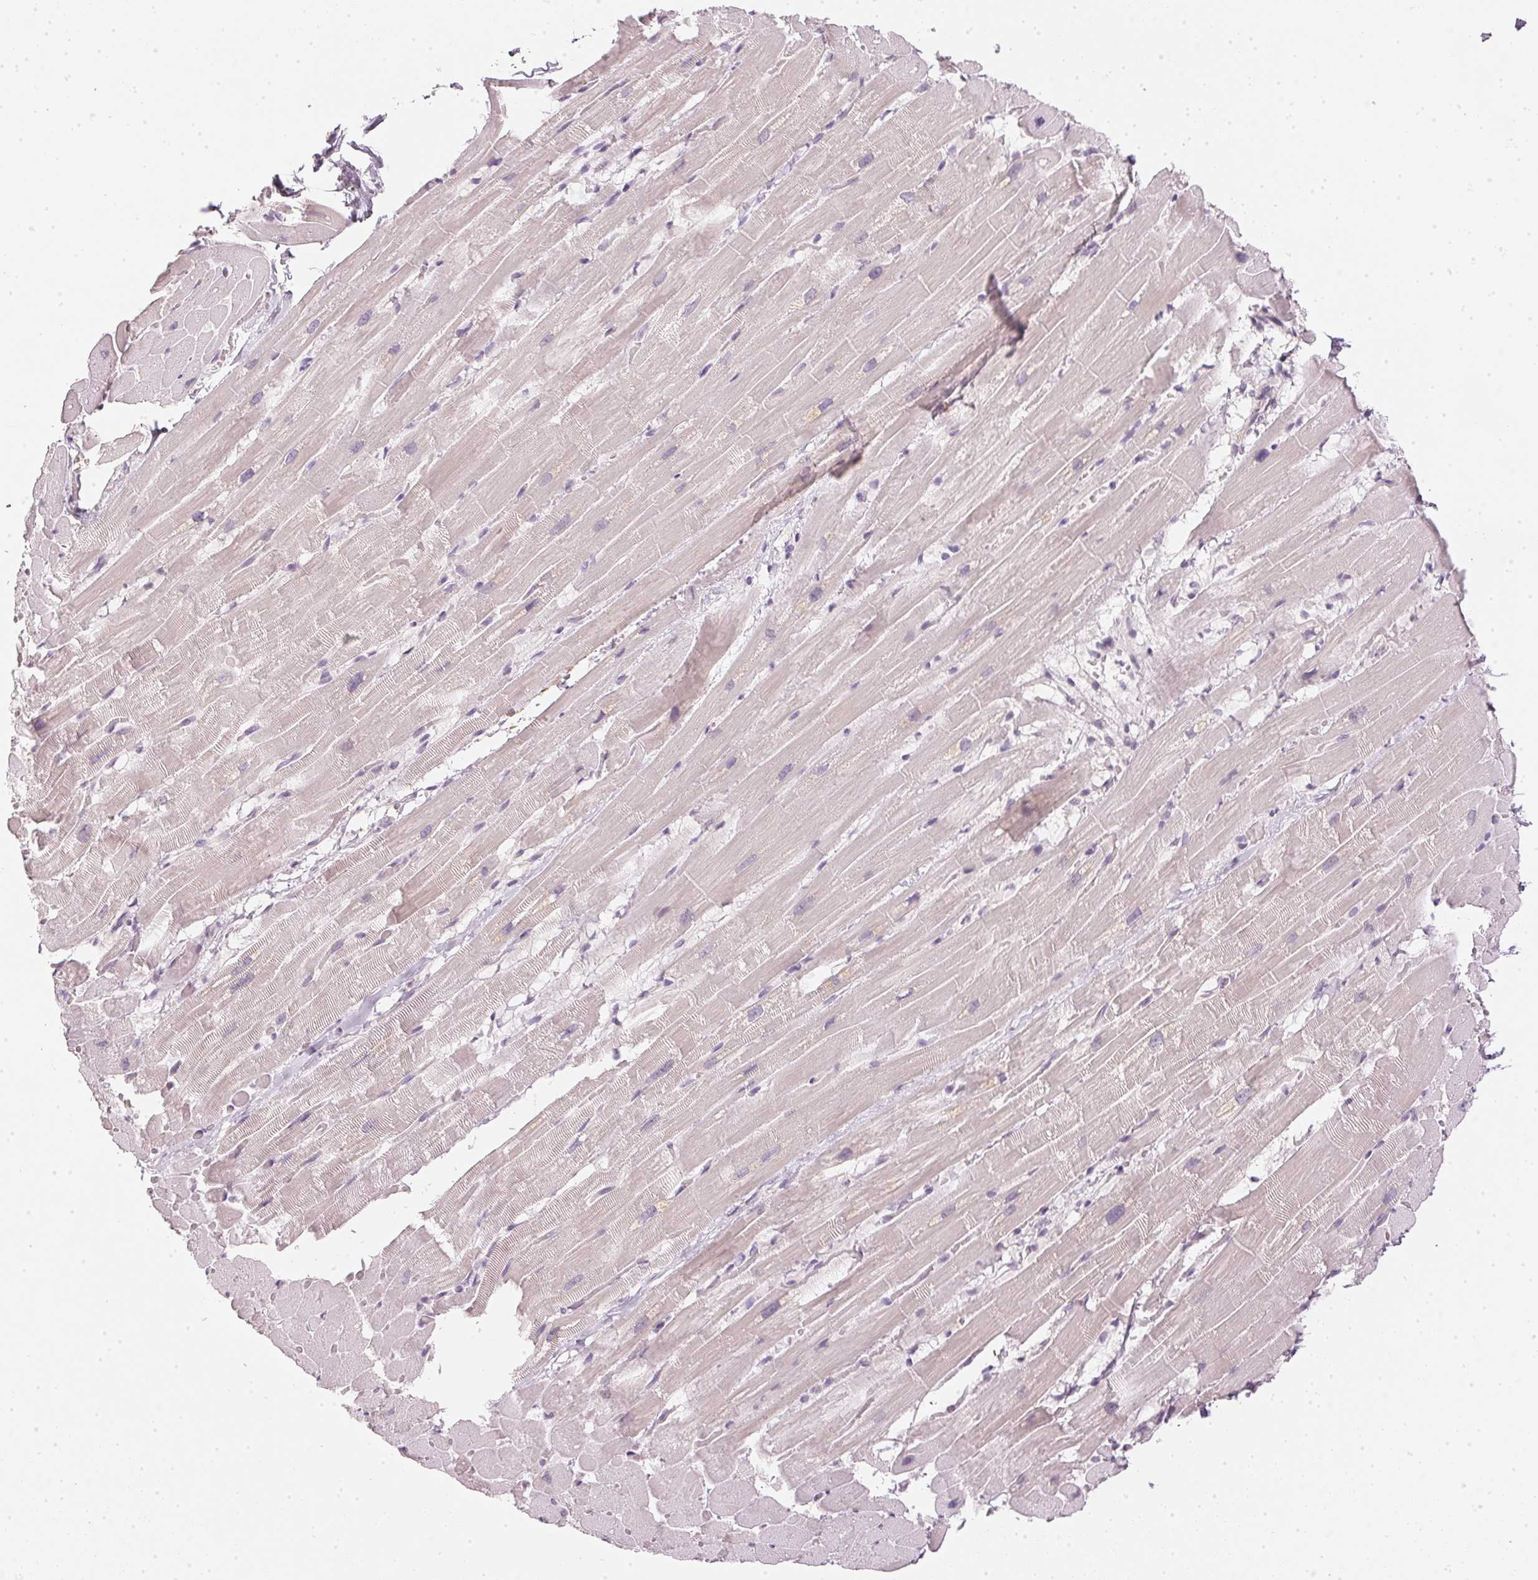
{"staining": {"intensity": "negative", "quantity": "none", "location": "none"}, "tissue": "heart muscle", "cell_type": "Cardiomyocytes", "image_type": "normal", "snomed": [{"axis": "morphology", "description": "Normal tissue, NOS"}, {"axis": "topography", "description": "Heart"}], "caption": "IHC of benign human heart muscle exhibits no expression in cardiomyocytes.", "gene": "APLP1", "patient": {"sex": "male", "age": 37}}